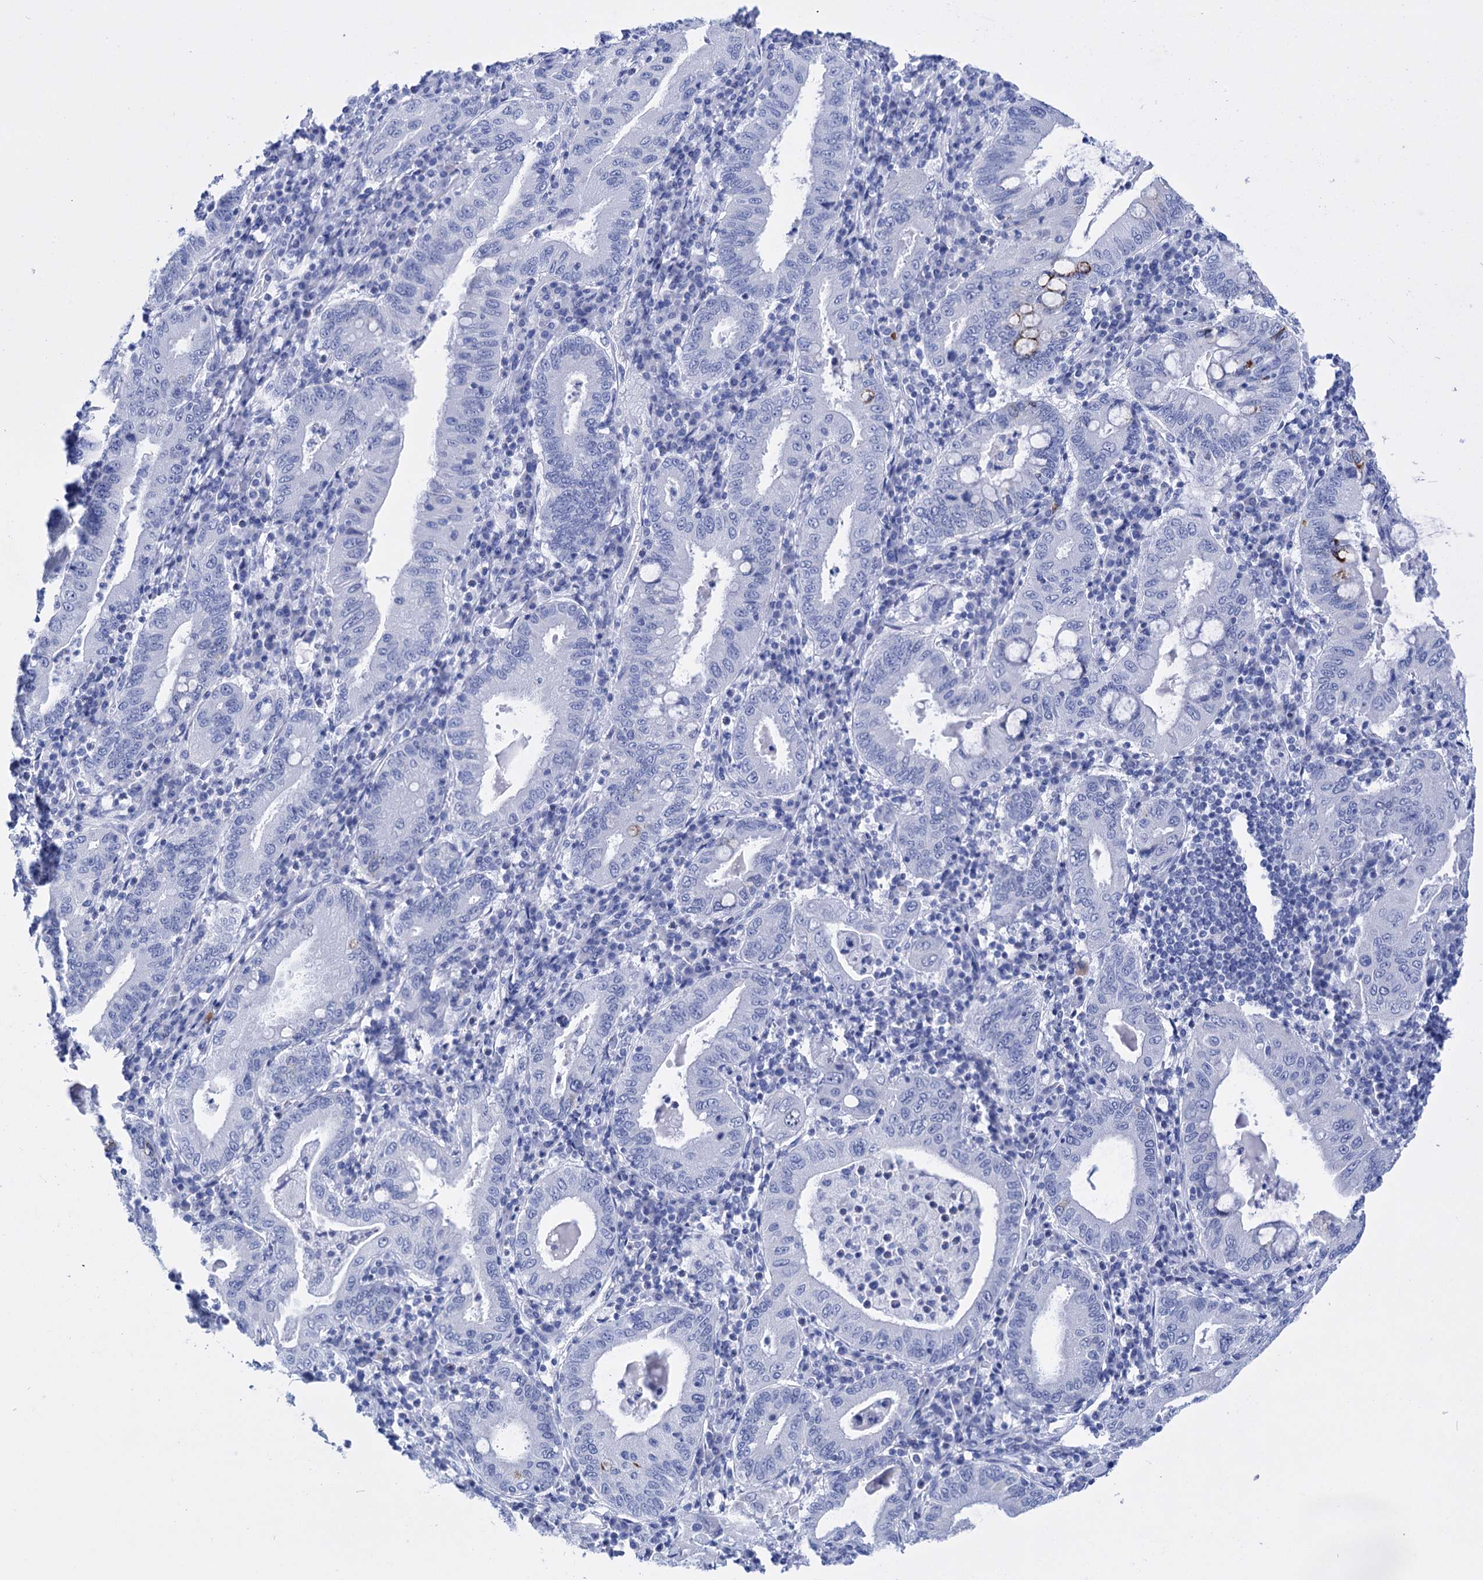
{"staining": {"intensity": "negative", "quantity": "none", "location": "none"}, "tissue": "stomach cancer", "cell_type": "Tumor cells", "image_type": "cancer", "snomed": [{"axis": "morphology", "description": "Normal tissue, NOS"}, {"axis": "morphology", "description": "Adenocarcinoma, NOS"}, {"axis": "topography", "description": "Esophagus"}, {"axis": "topography", "description": "Stomach, upper"}, {"axis": "topography", "description": "Peripheral nerve tissue"}], "caption": "Tumor cells show no significant staining in adenocarcinoma (stomach).", "gene": "FBXW12", "patient": {"sex": "male", "age": 62}}